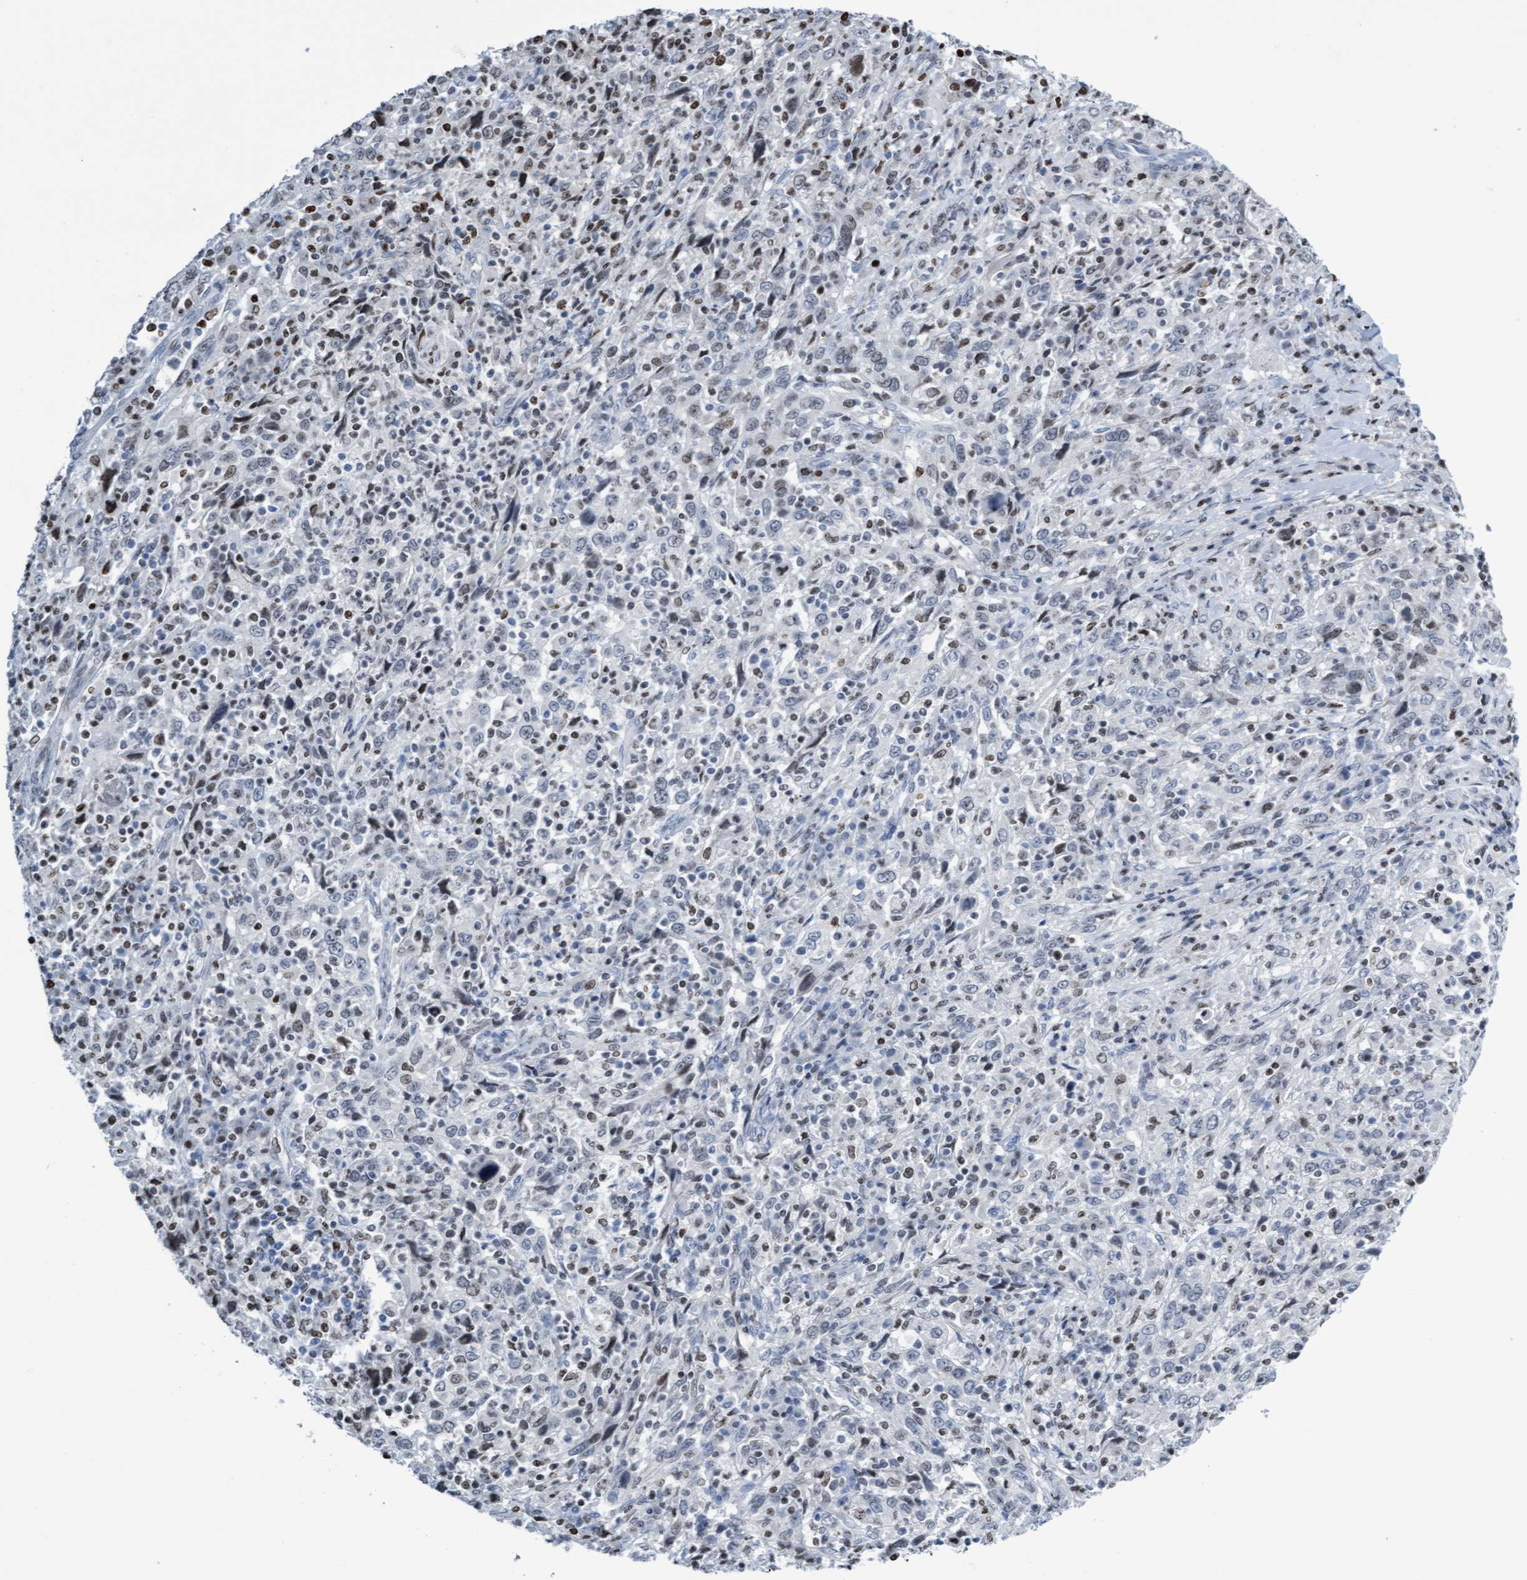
{"staining": {"intensity": "weak", "quantity": "<25%", "location": "nuclear"}, "tissue": "cervical cancer", "cell_type": "Tumor cells", "image_type": "cancer", "snomed": [{"axis": "morphology", "description": "Squamous cell carcinoma, NOS"}, {"axis": "topography", "description": "Cervix"}], "caption": "IHC image of neoplastic tissue: cervical squamous cell carcinoma stained with DAB demonstrates no significant protein positivity in tumor cells.", "gene": "CBX2", "patient": {"sex": "female", "age": 46}}